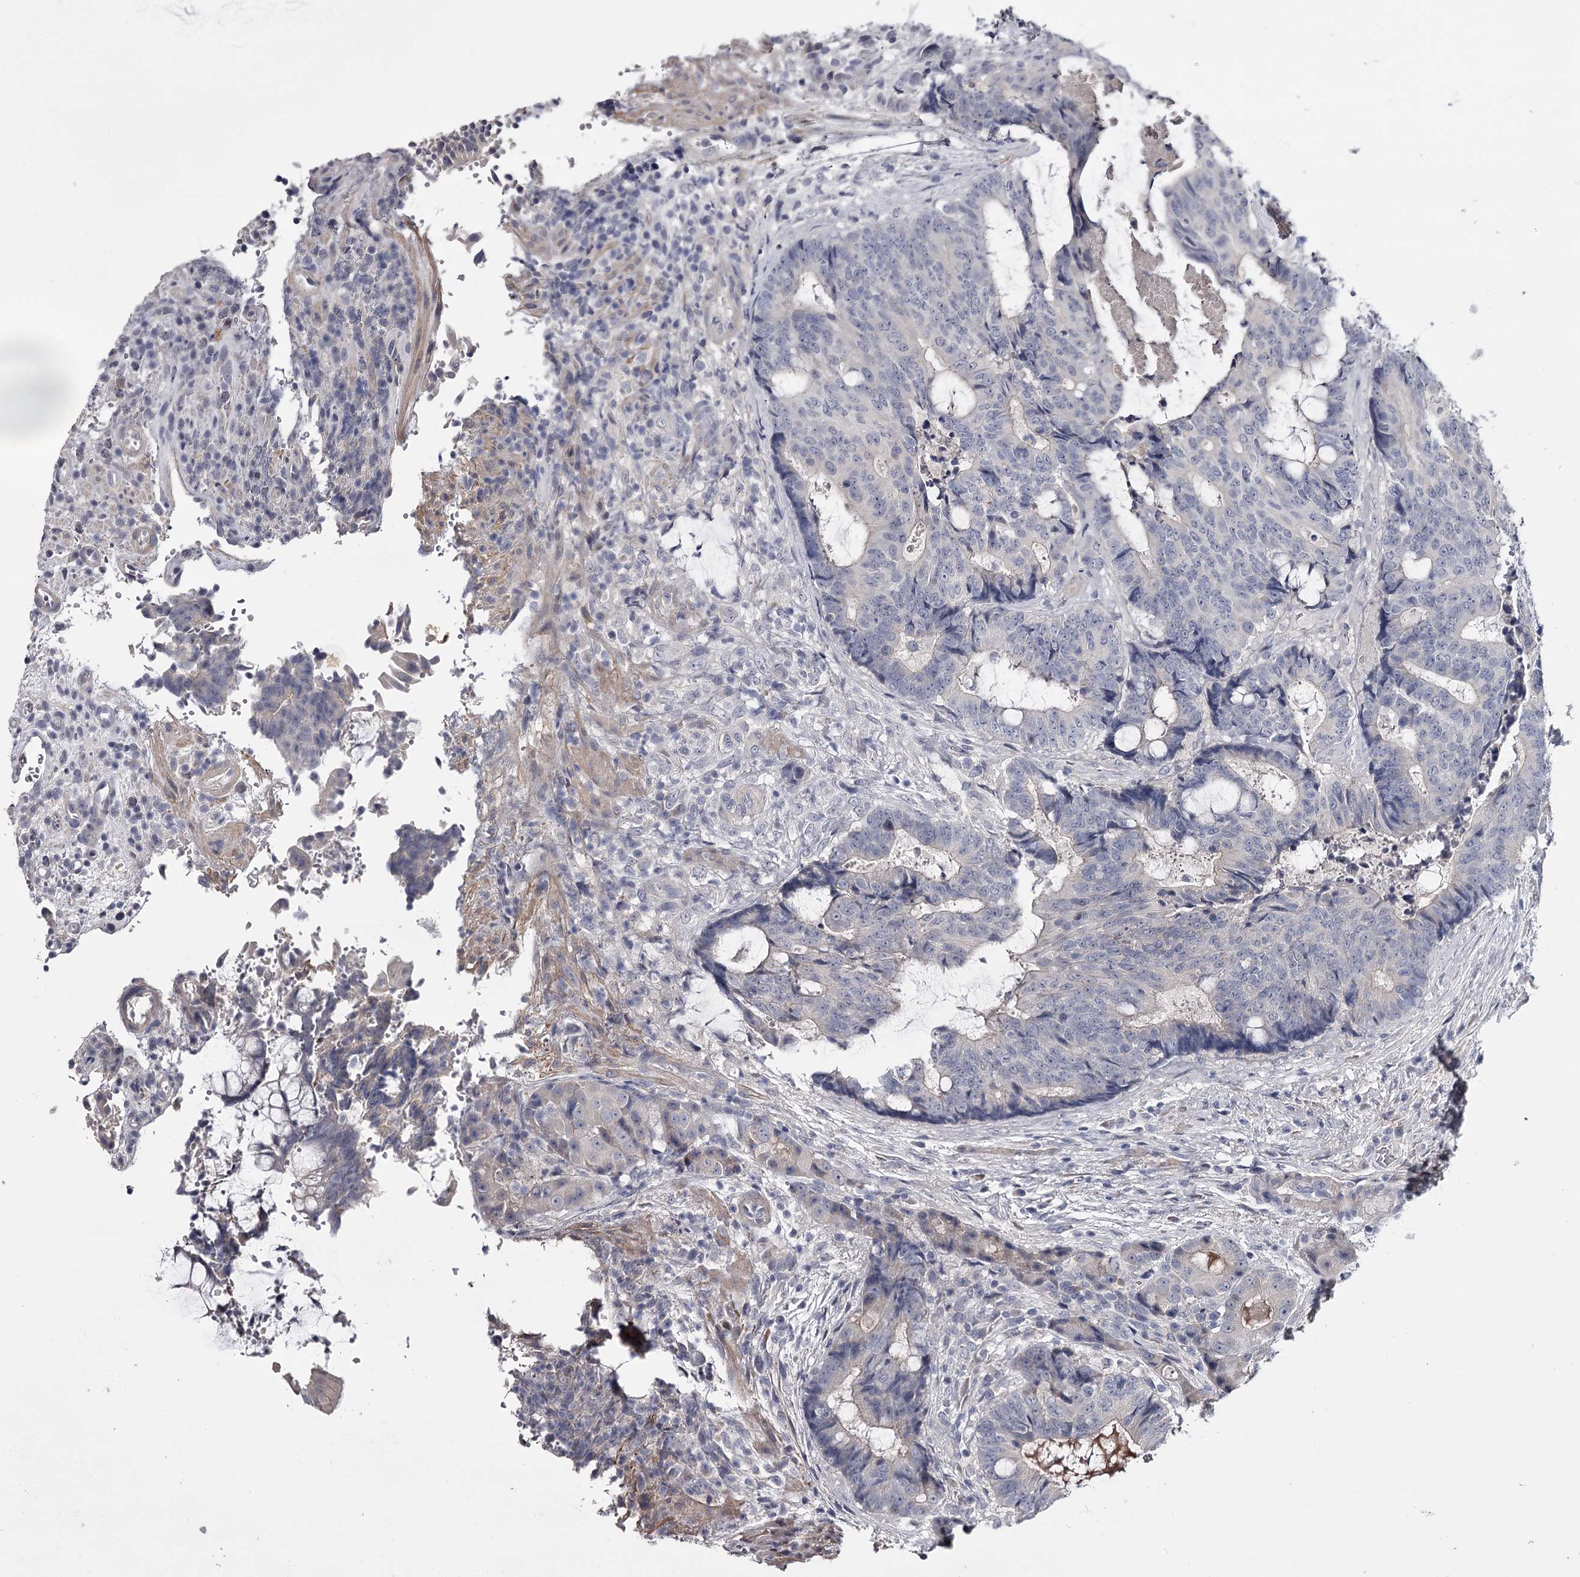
{"staining": {"intensity": "negative", "quantity": "none", "location": "none"}, "tissue": "colorectal cancer", "cell_type": "Tumor cells", "image_type": "cancer", "snomed": [{"axis": "morphology", "description": "Adenocarcinoma, NOS"}, {"axis": "topography", "description": "Rectum"}], "caption": "IHC image of neoplastic tissue: human colorectal cancer (adenocarcinoma) stained with DAB reveals no significant protein staining in tumor cells.", "gene": "FDXACB1", "patient": {"sex": "male", "age": 69}}